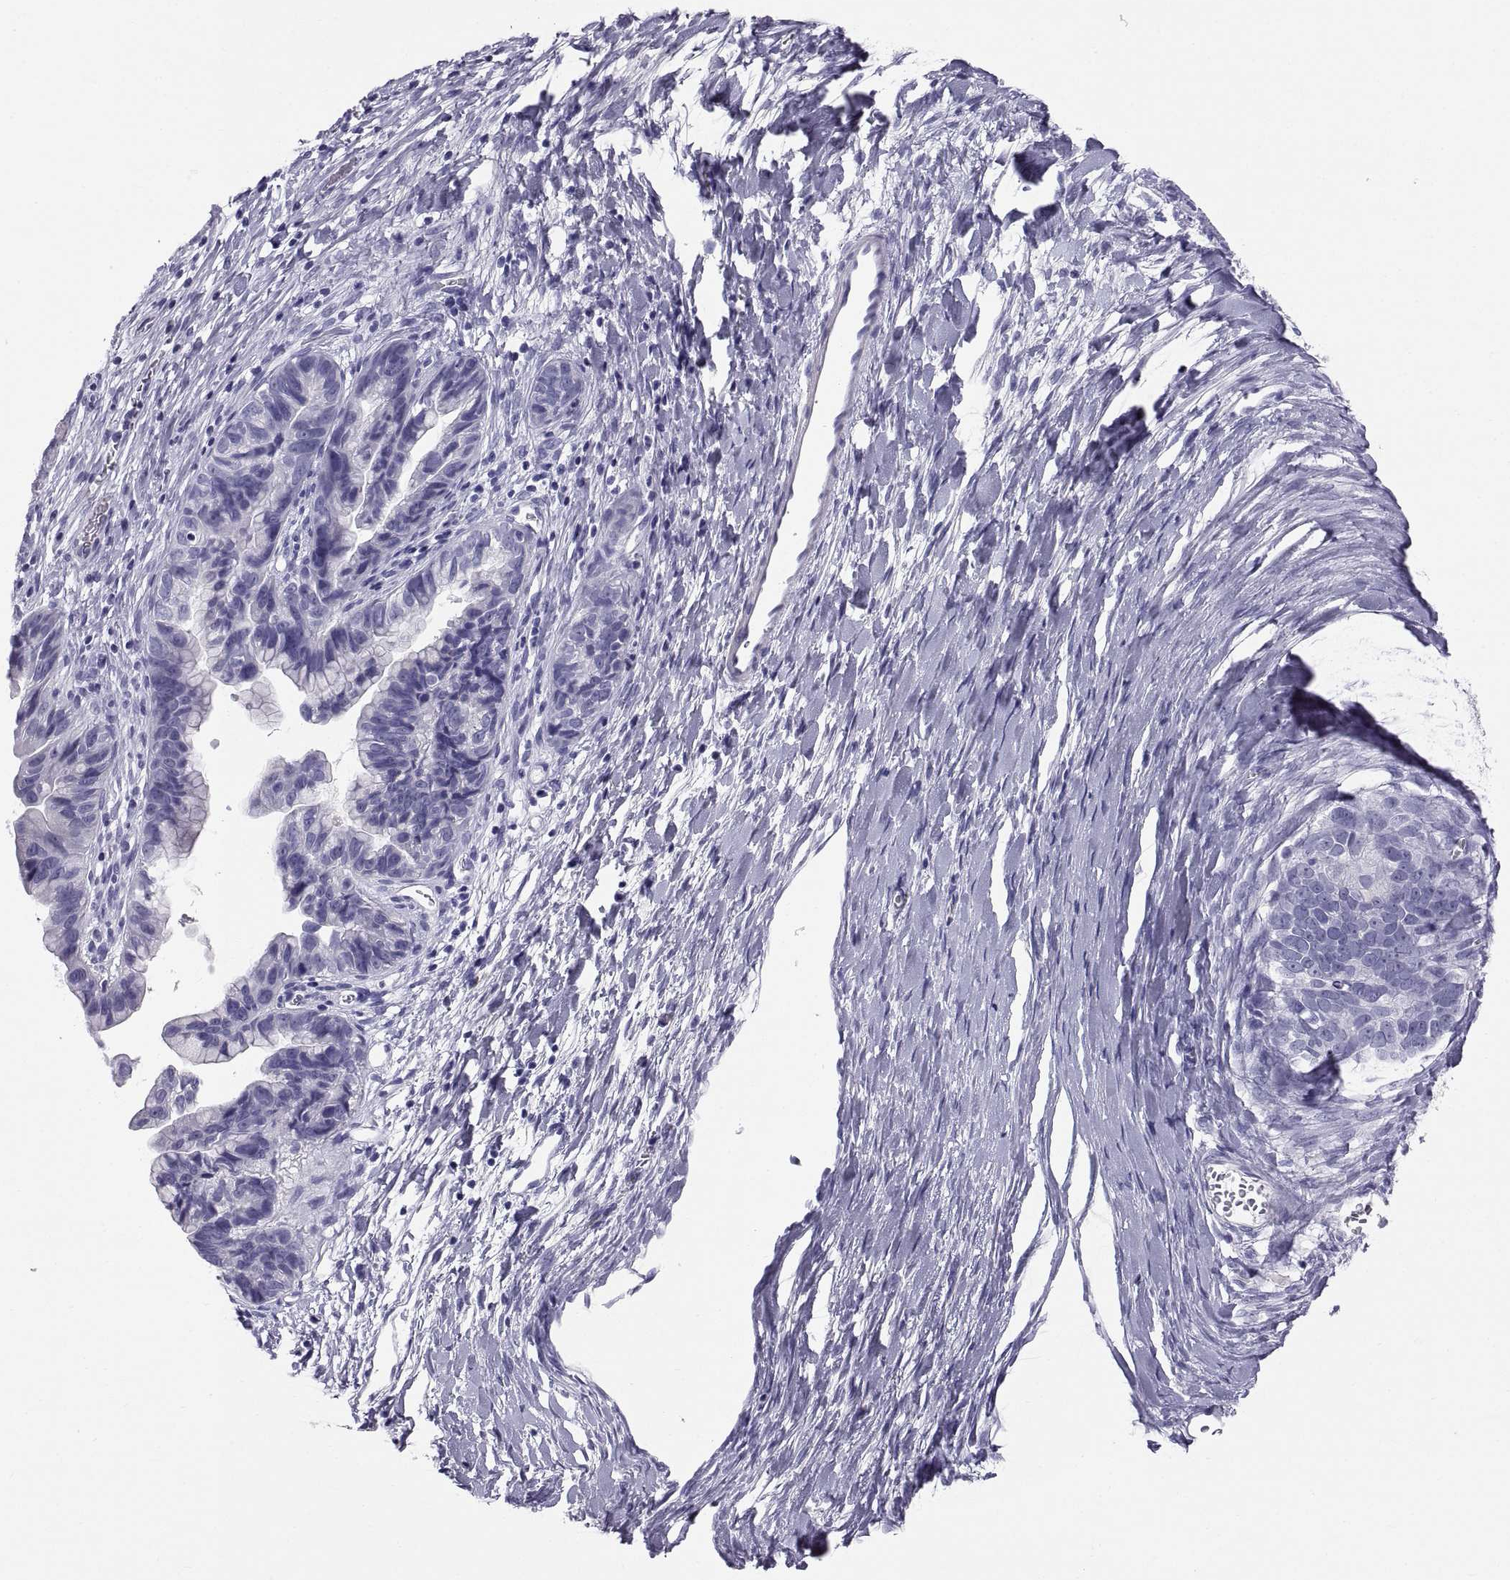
{"staining": {"intensity": "negative", "quantity": "none", "location": "none"}, "tissue": "ovarian cancer", "cell_type": "Tumor cells", "image_type": "cancer", "snomed": [{"axis": "morphology", "description": "Cystadenocarcinoma, mucinous, NOS"}, {"axis": "topography", "description": "Ovary"}], "caption": "The immunohistochemistry image has no significant positivity in tumor cells of ovarian mucinous cystadenocarcinoma tissue. Nuclei are stained in blue.", "gene": "CT47A10", "patient": {"sex": "female", "age": 76}}